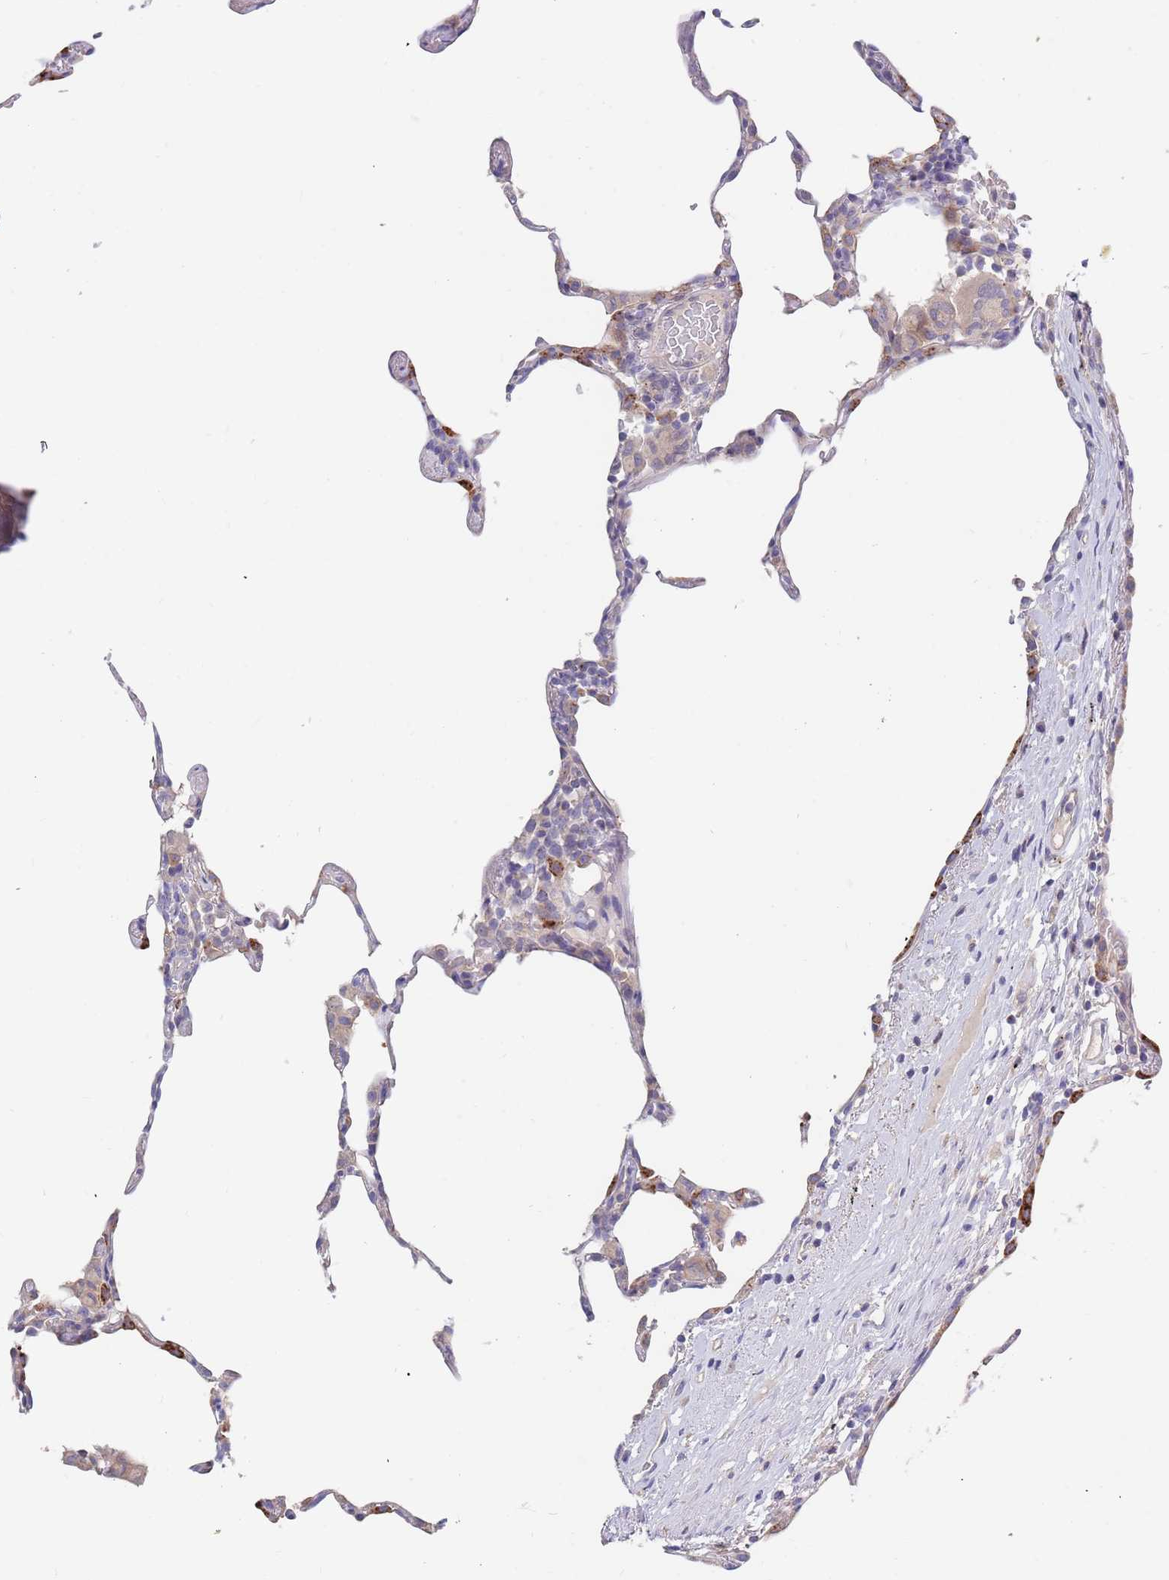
{"staining": {"intensity": "weak", "quantity": "<25%", "location": "cytoplasmic/membranous"}, "tissue": "lung", "cell_type": "Alveolar cells", "image_type": "normal", "snomed": [{"axis": "morphology", "description": "Normal tissue, NOS"}, {"axis": "topography", "description": "Lung"}], "caption": "Lung was stained to show a protein in brown. There is no significant expression in alveolar cells. (IHC, brightfield microscopy, high magnification).", "gene": "BORCS5", "patient": {"sex": "female", "age": 57}}